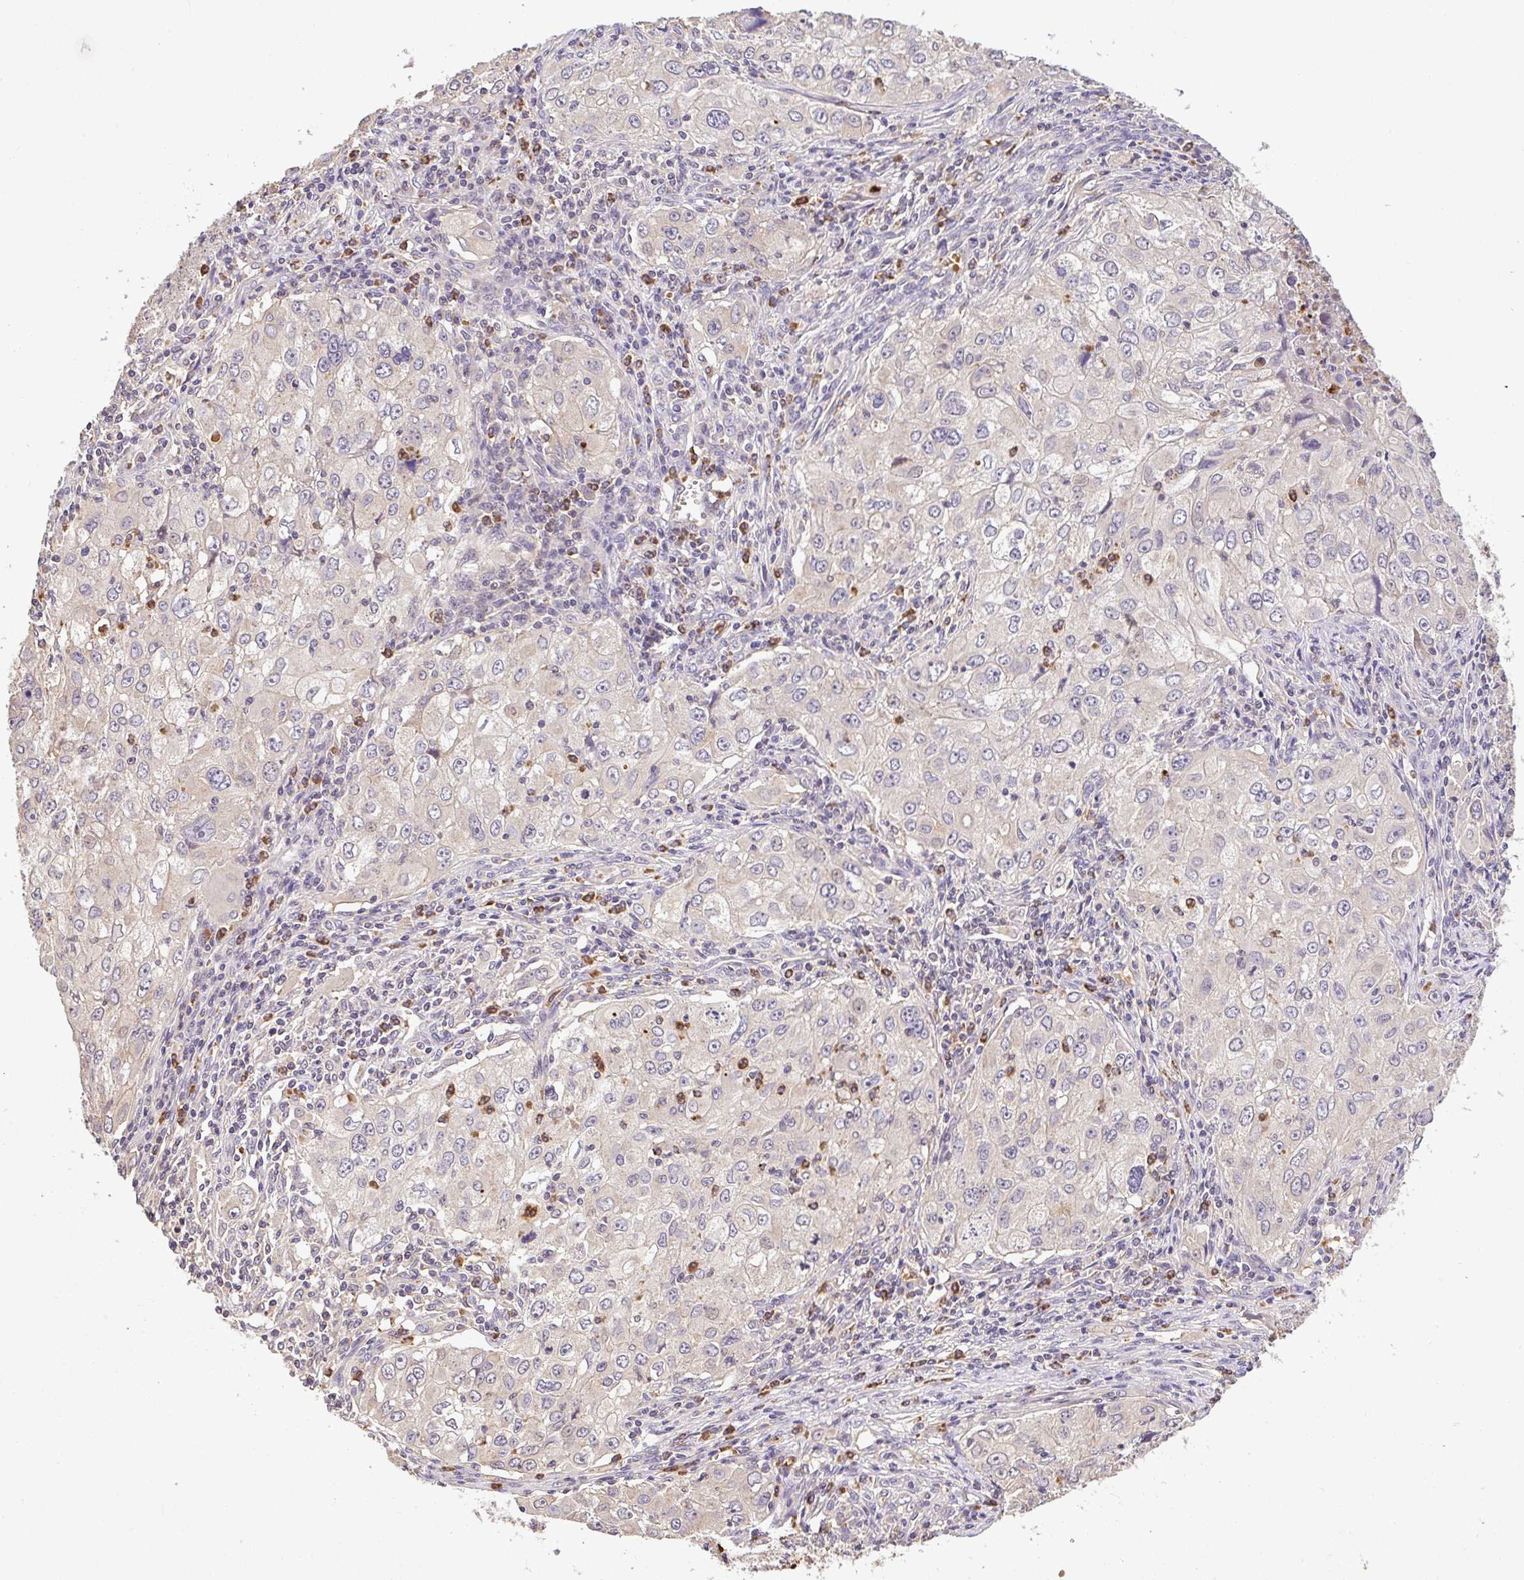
{"staining": {"intensity": "negative", "quantity": "none", "location": "none"}, "tissue": "lung cancer", "cell_type": "Tumor cells", "image_type": "cancer", "snomed": [{"axis": "morphology", "description": "Adenocarcinoma, NOS"}, {"axis": "morphology", "description": "Adenocarcinoma, metastatic, NOS"}, {"axis": "topography", "description": "Lymph node"}, {"axis": "topography", "description": "Lung"}], "caption": "Lung adenocarcinoma stained for a protein using immunohistochemistry (IHC) shows no staining tumor cells.", "gene": "C1QTNF9B", "patient": {"sex": "female", "age": 42}}